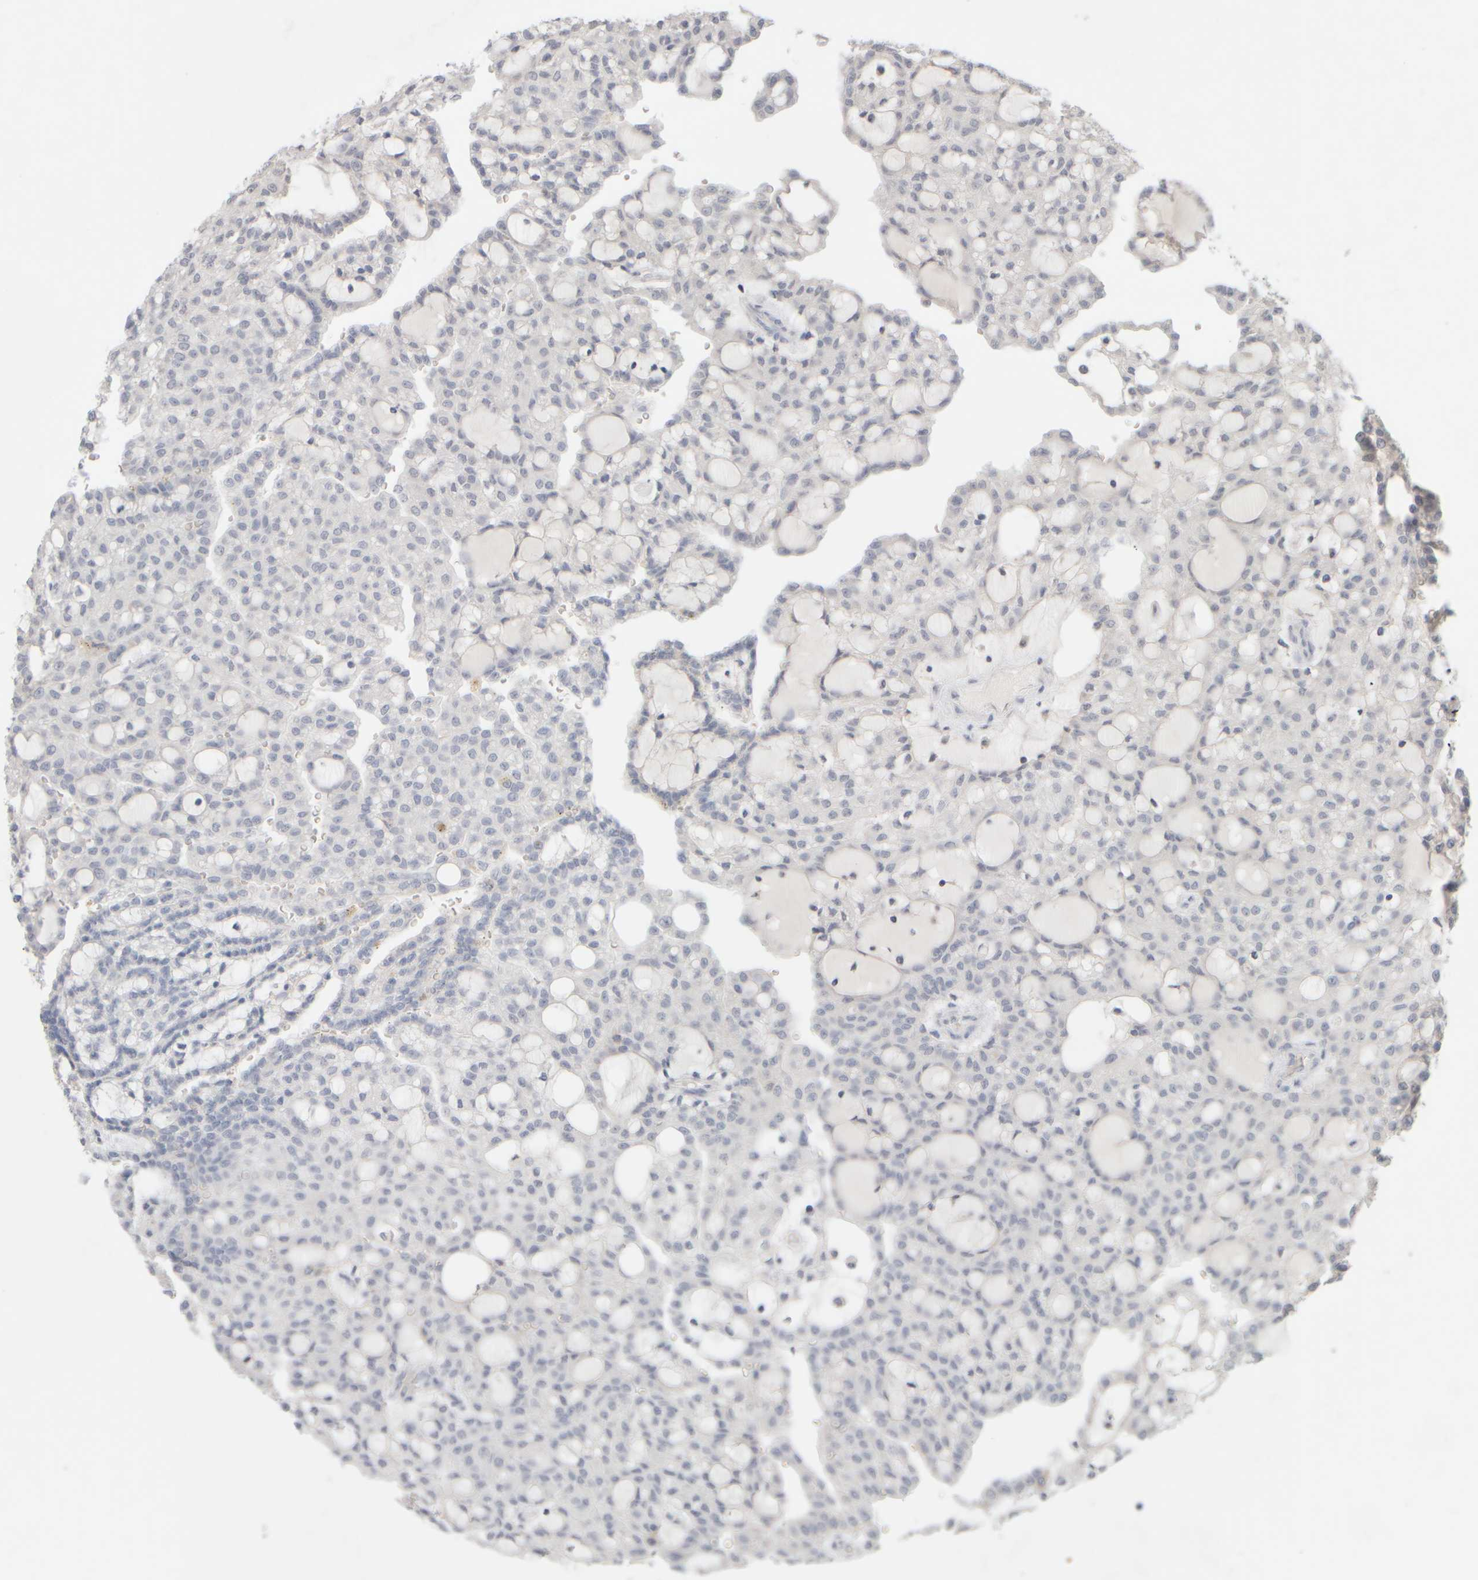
{"staining": {"intensity": "negative", "quantity": "none", "location": "none"}, "tissue": "renal cancer", "cell_type": "Tumor cells", "image_type": "cancer", "snomed": [{"axis": "morphology", "description": "Adenocarcinoma, NOS"}, {"axis": "topography", "description": "Kidney"}], "caption": "A micrograph of renal cancer stained for a protein demonstrates no brown staining in tumor cells.", "gene": "ZNF112", "patient": {"sex": "male", "age": 63}}